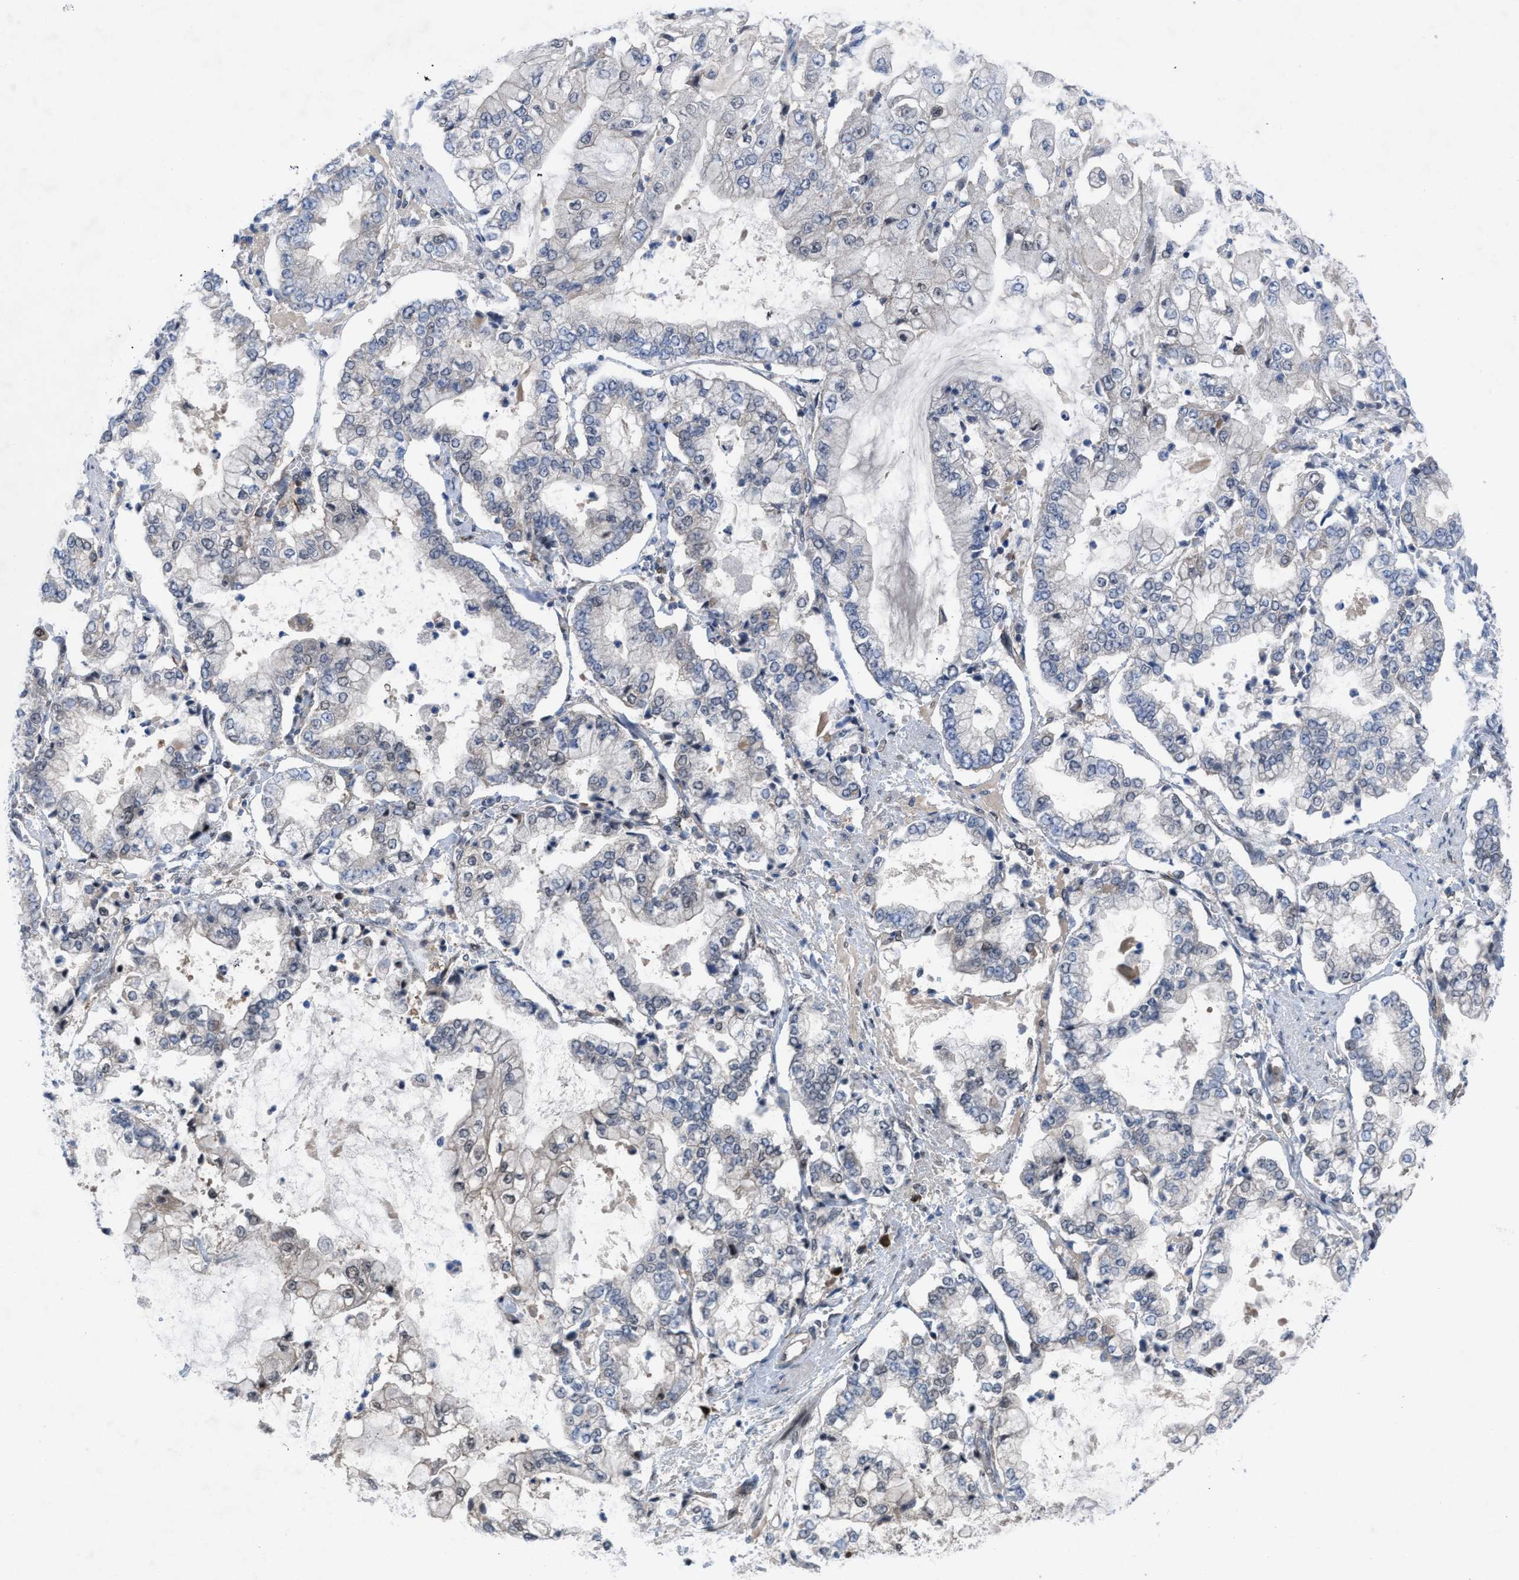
{"staining": {"intensity": "negative", "quantity": "none", "location": "none"}, "tissue": "stomach cancer", "cell_type": "Tumor cells", "image_type": "cancer", "snomed": [{"axis": "morphology", "description": "Adenocarcinoma, NOS"}, {"axis": "topography", "description": "Stomach"}], "caption": "Immunohistochemical staining of human stomach cancer (adenocarcinoma) displays no significant staining in tumor cells. The staining was performed using DAB to visualize the protein expression in brown, while the nuclei were stained in blue with hematoxylin (Magnification: 20x).", "gene": "IL17RE", "patient": {"sex": "male", "age": 76}}